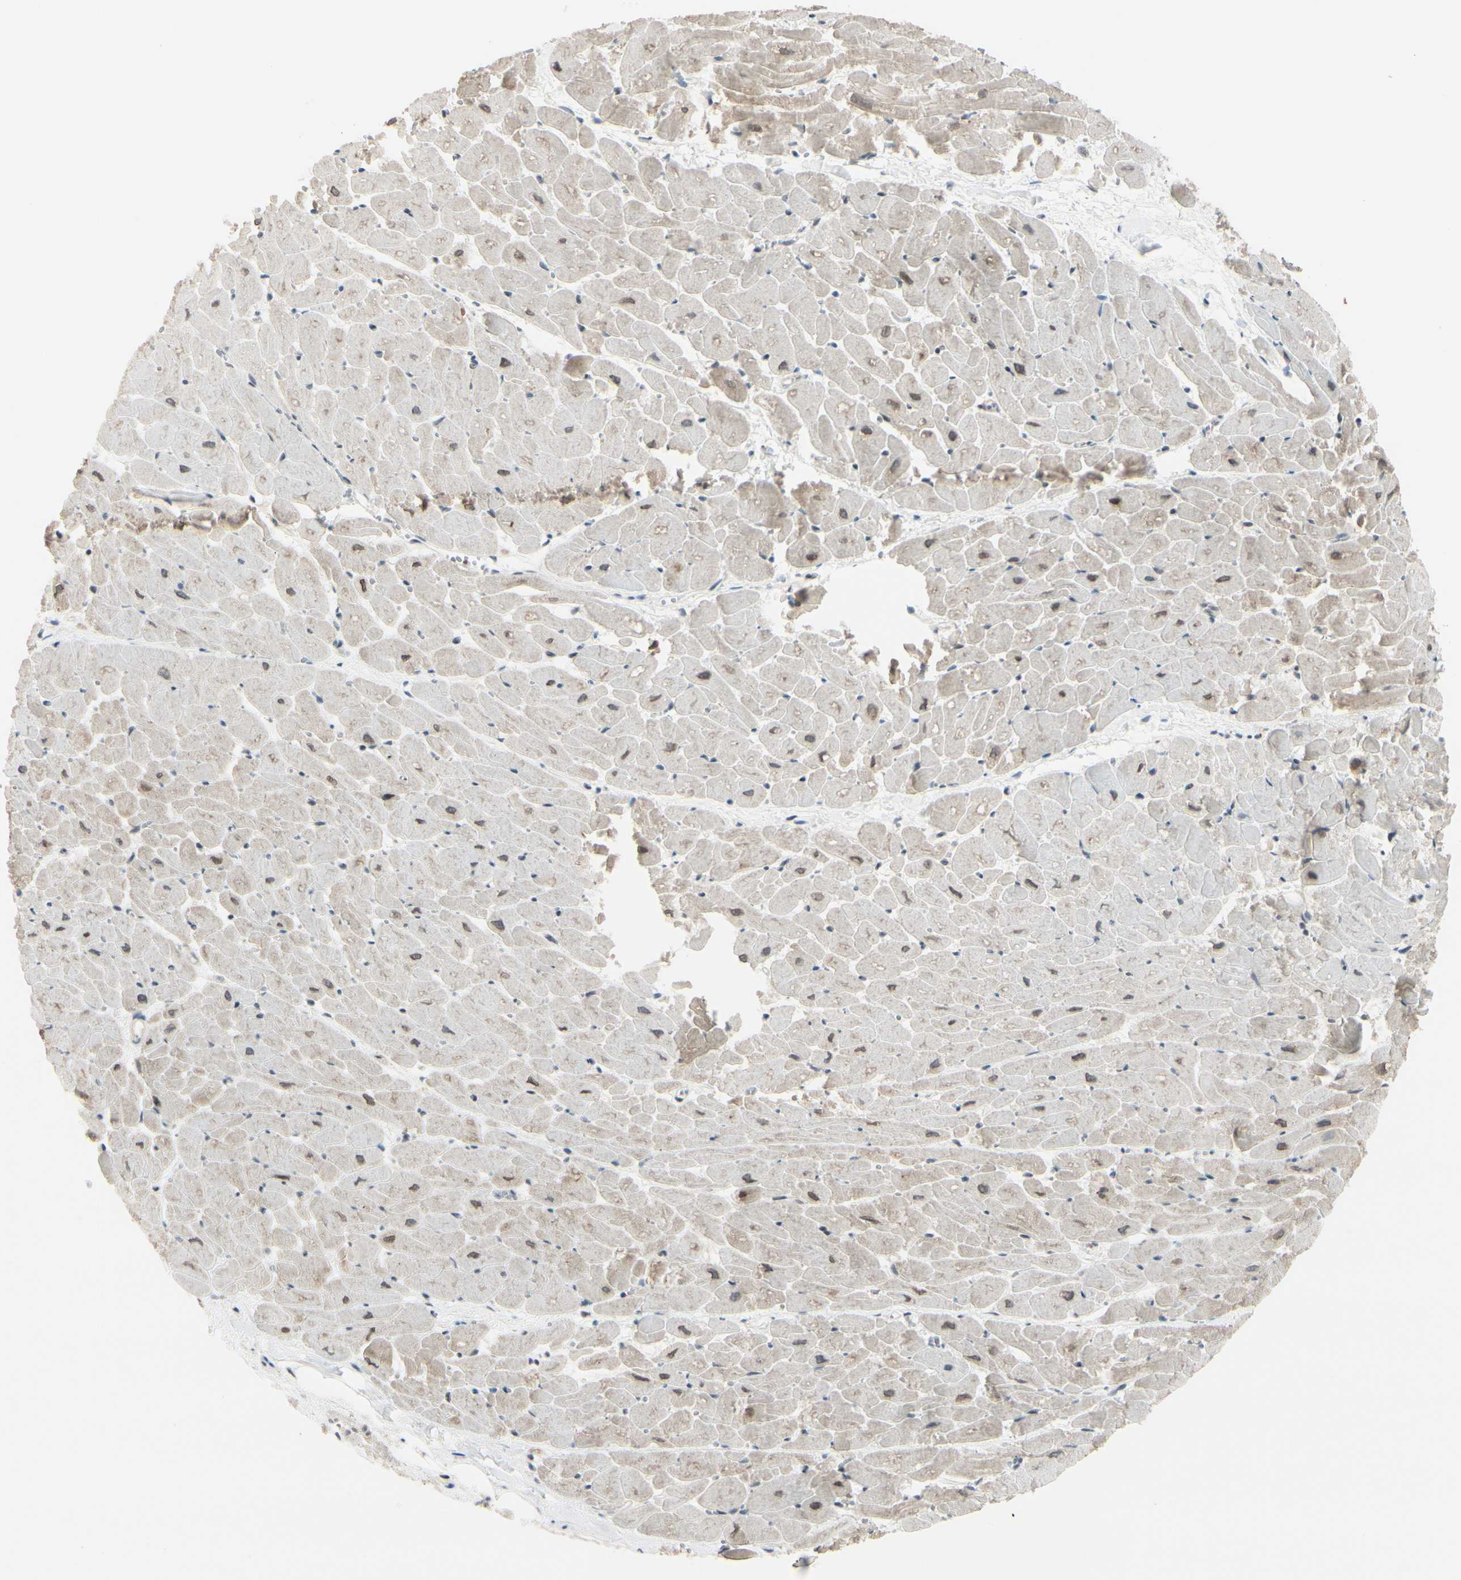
{"staining": {"intensity": "weak", "quantity": ">75%", "location": "cytoplasmic/membranous"}, "tissue": "heart muscle", "cell_type": "Cardiomyocytes", "image_type": "normal", "snomed": [{"axis": "morphology", "description": "Normal tissue, NOS"}, {"axis": "topography", "description": "Heart"}], "caption": "An image showing weak cytoplasmic/membranous expression in approximately >75% of cardiomyocytes in normal heart muscle, as visualized by brown immunohistochemical staining.", "gene": "BRMS1", "patient": {"sex": "female", "age": 19}}